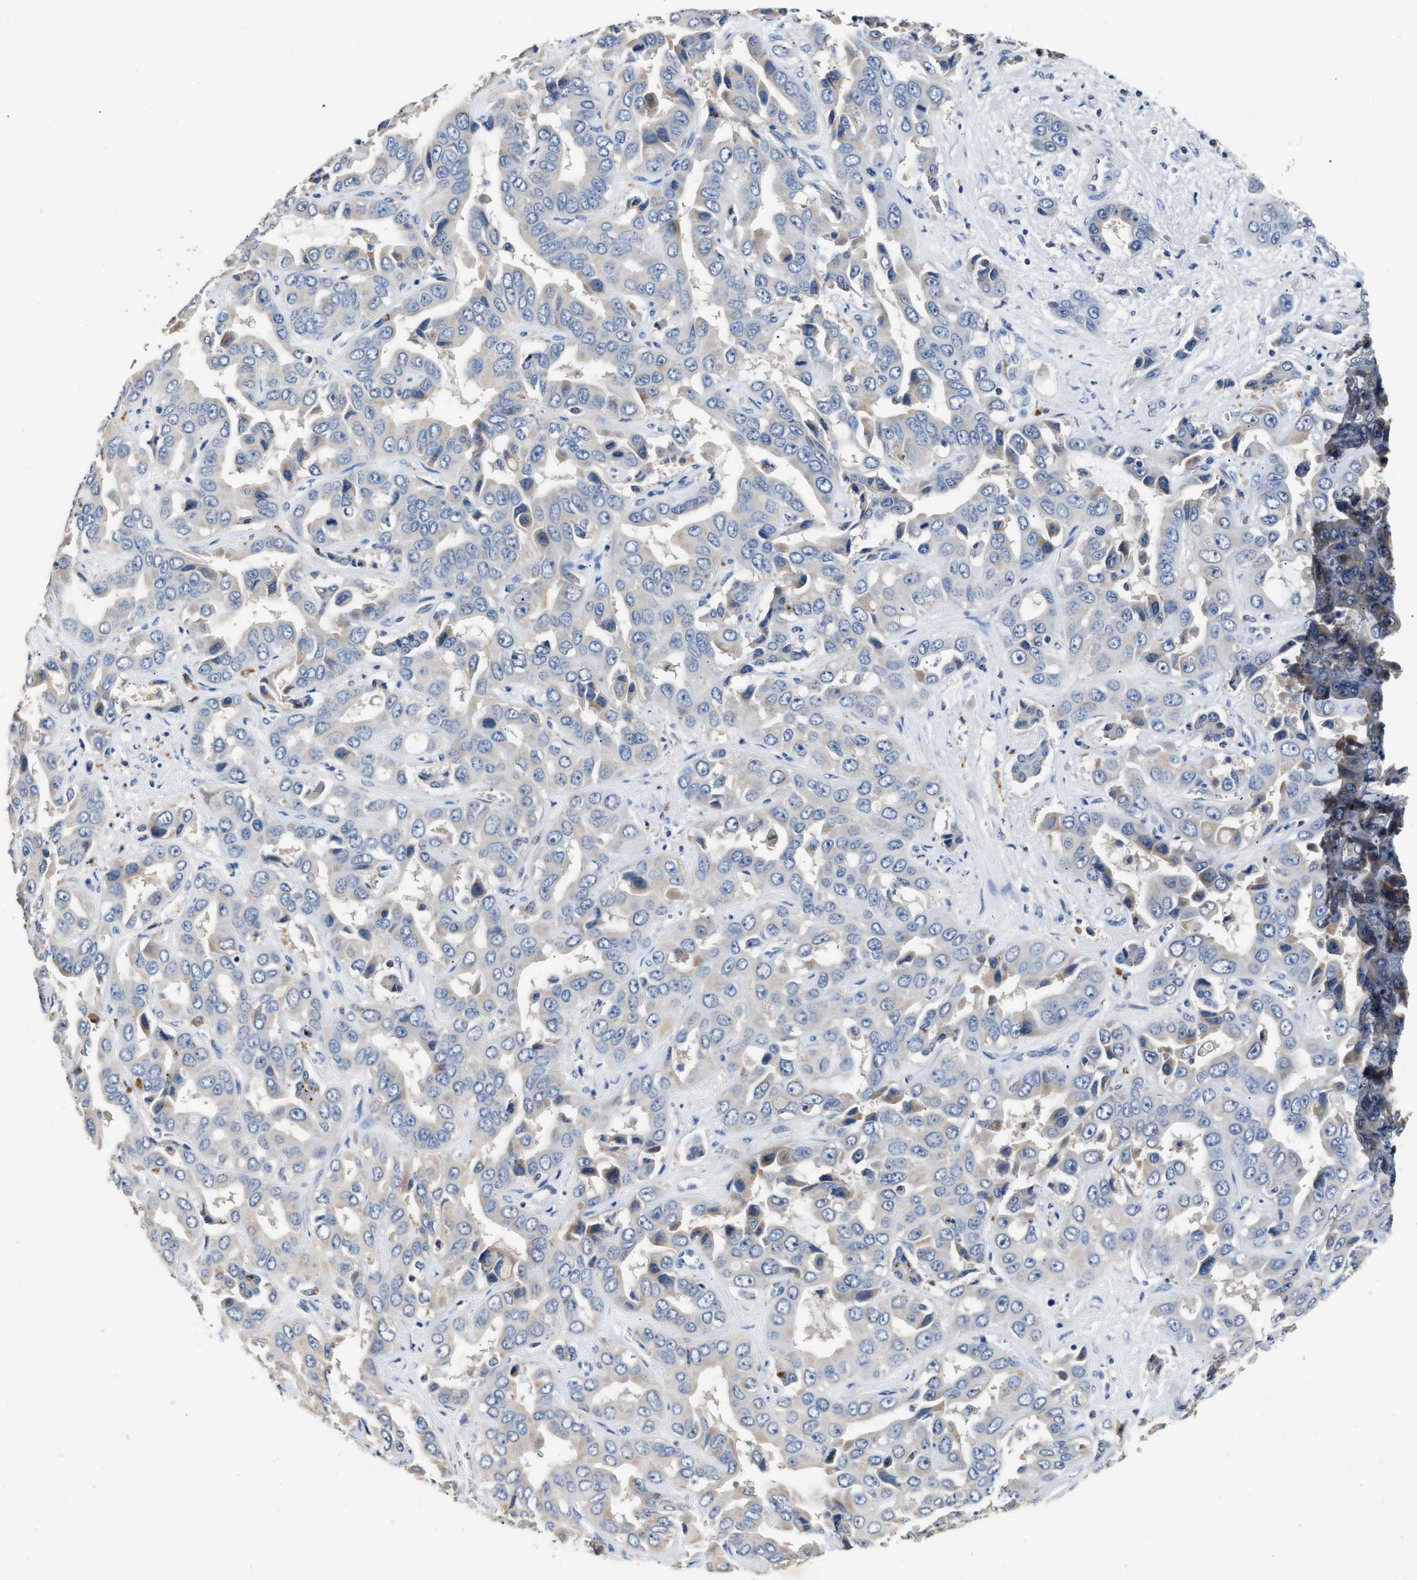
{"staining": {"intensity": "negative", "quantity": "none", "location": "none"}, "tissue": "liver cancer", "cell_type": "Tumor cells", "image_type": "cancer", "snomed": [{"axis": "morphology", "description": "Cholangiocarcinoma"}, {"axis": "topography", "description": "Liver"}], "caption": "The immunohistochemistry histopathology image has no significant staining in tumor cells of liver cancer (cholangiocarcinoma) tissue. The staining is performed using DAB brown chromogen with nuclei counter-stained in using hematoxylin.", "gene": "SLCO2B1", "patient": {"sex": "female", "age": 52}}